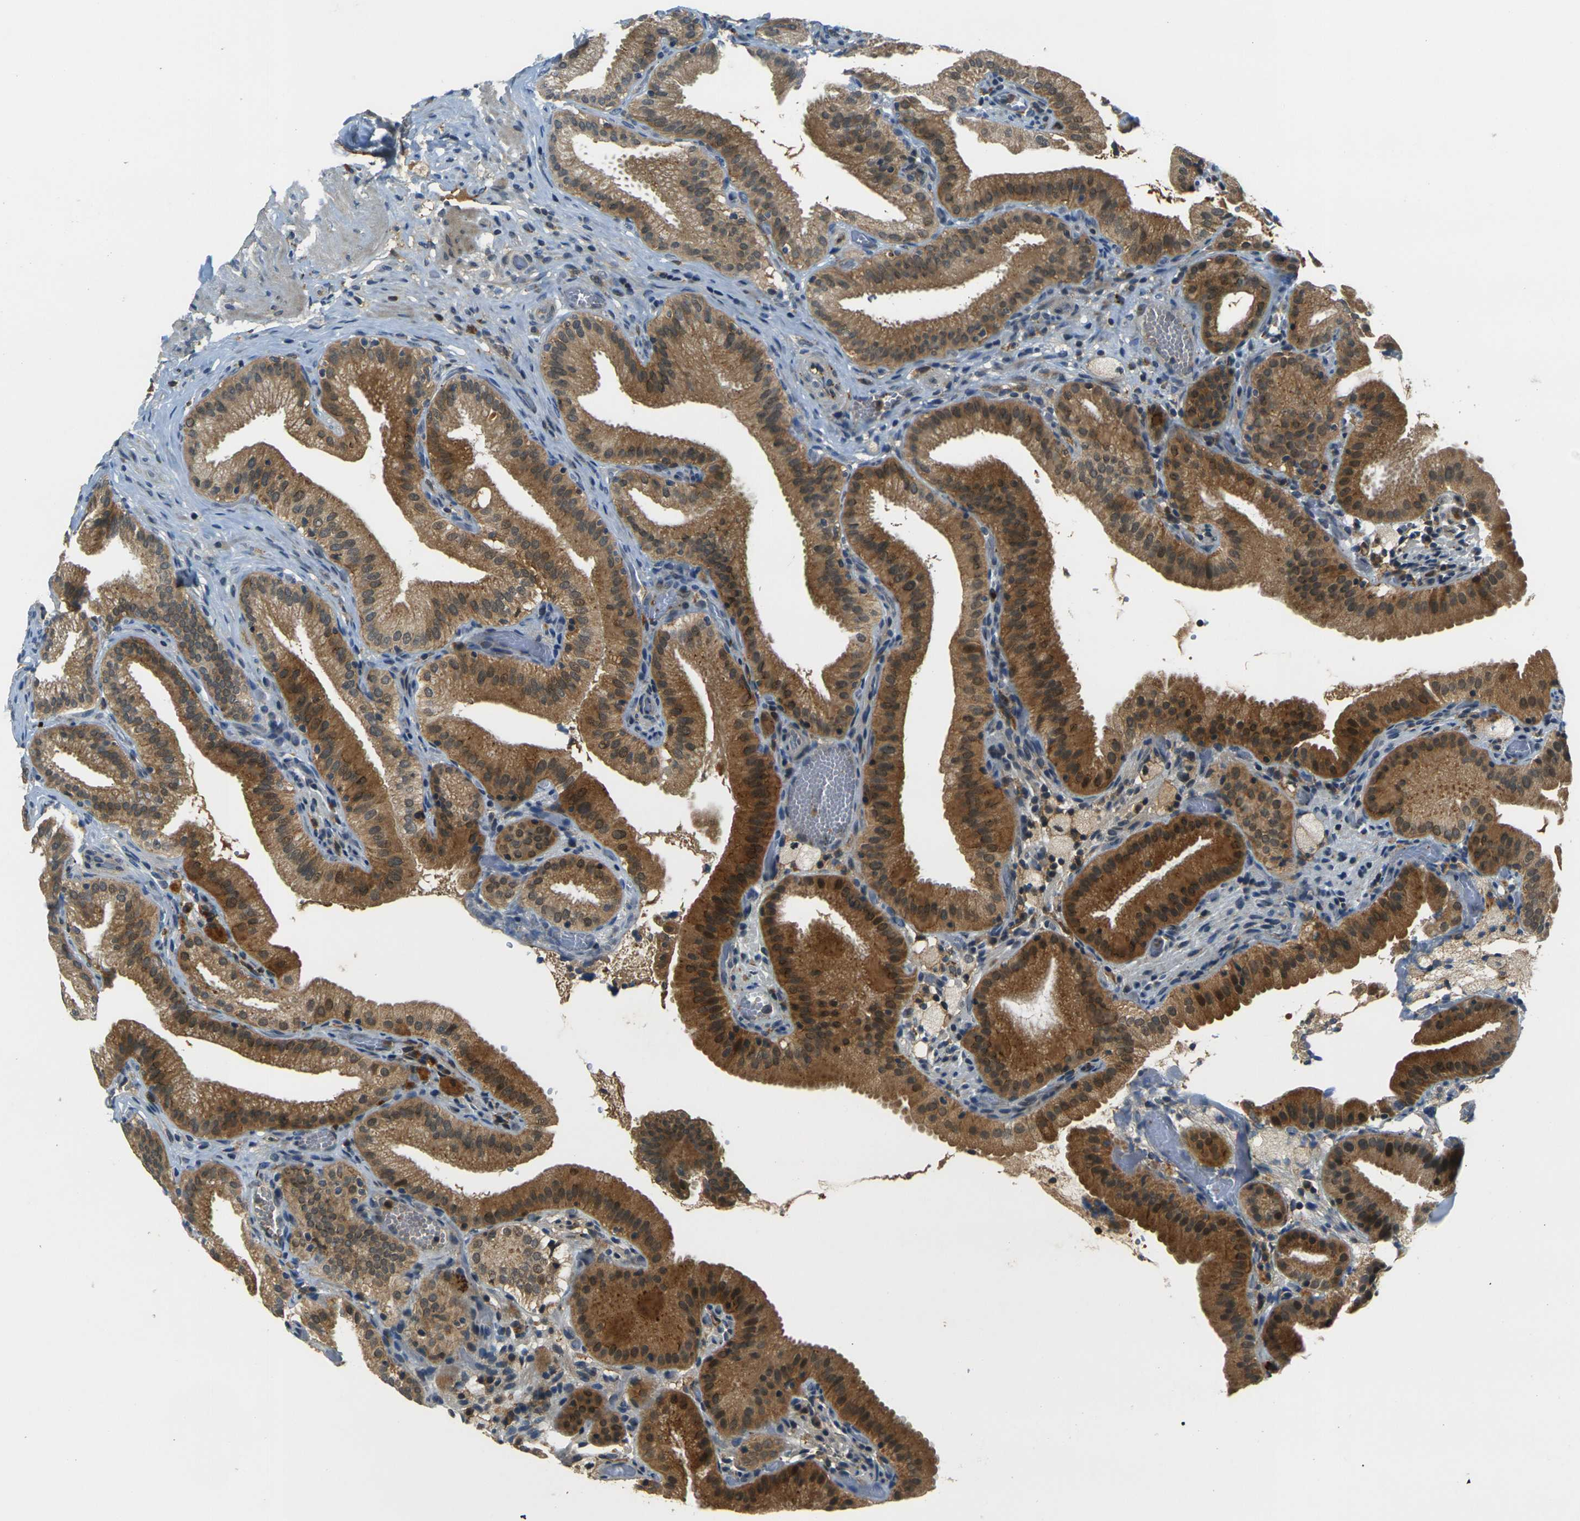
{"staining": {"intensity": "moderate", "quantity": ">75%", "location": "cytoplasmic/membranous"}, "tissue": "gallbladder", "cell_type": "Glandular cells", "image_type": "normal", "snomed": [{"axis": "morphology", "description": "Normal tissue, NOS"}, {"axis": "topography", "description": "Gallbladder"}], "caption": "This histopathology image demonstrates normal gallbladder stained with IHC to label a protein in brown. The cytoplasmic/membranous of glandular cells show moderate positivity for the protein. Nuclei are counter-stained blue.", "gene": "PIGL", "patient": {"sex": "male", "age": 54}}